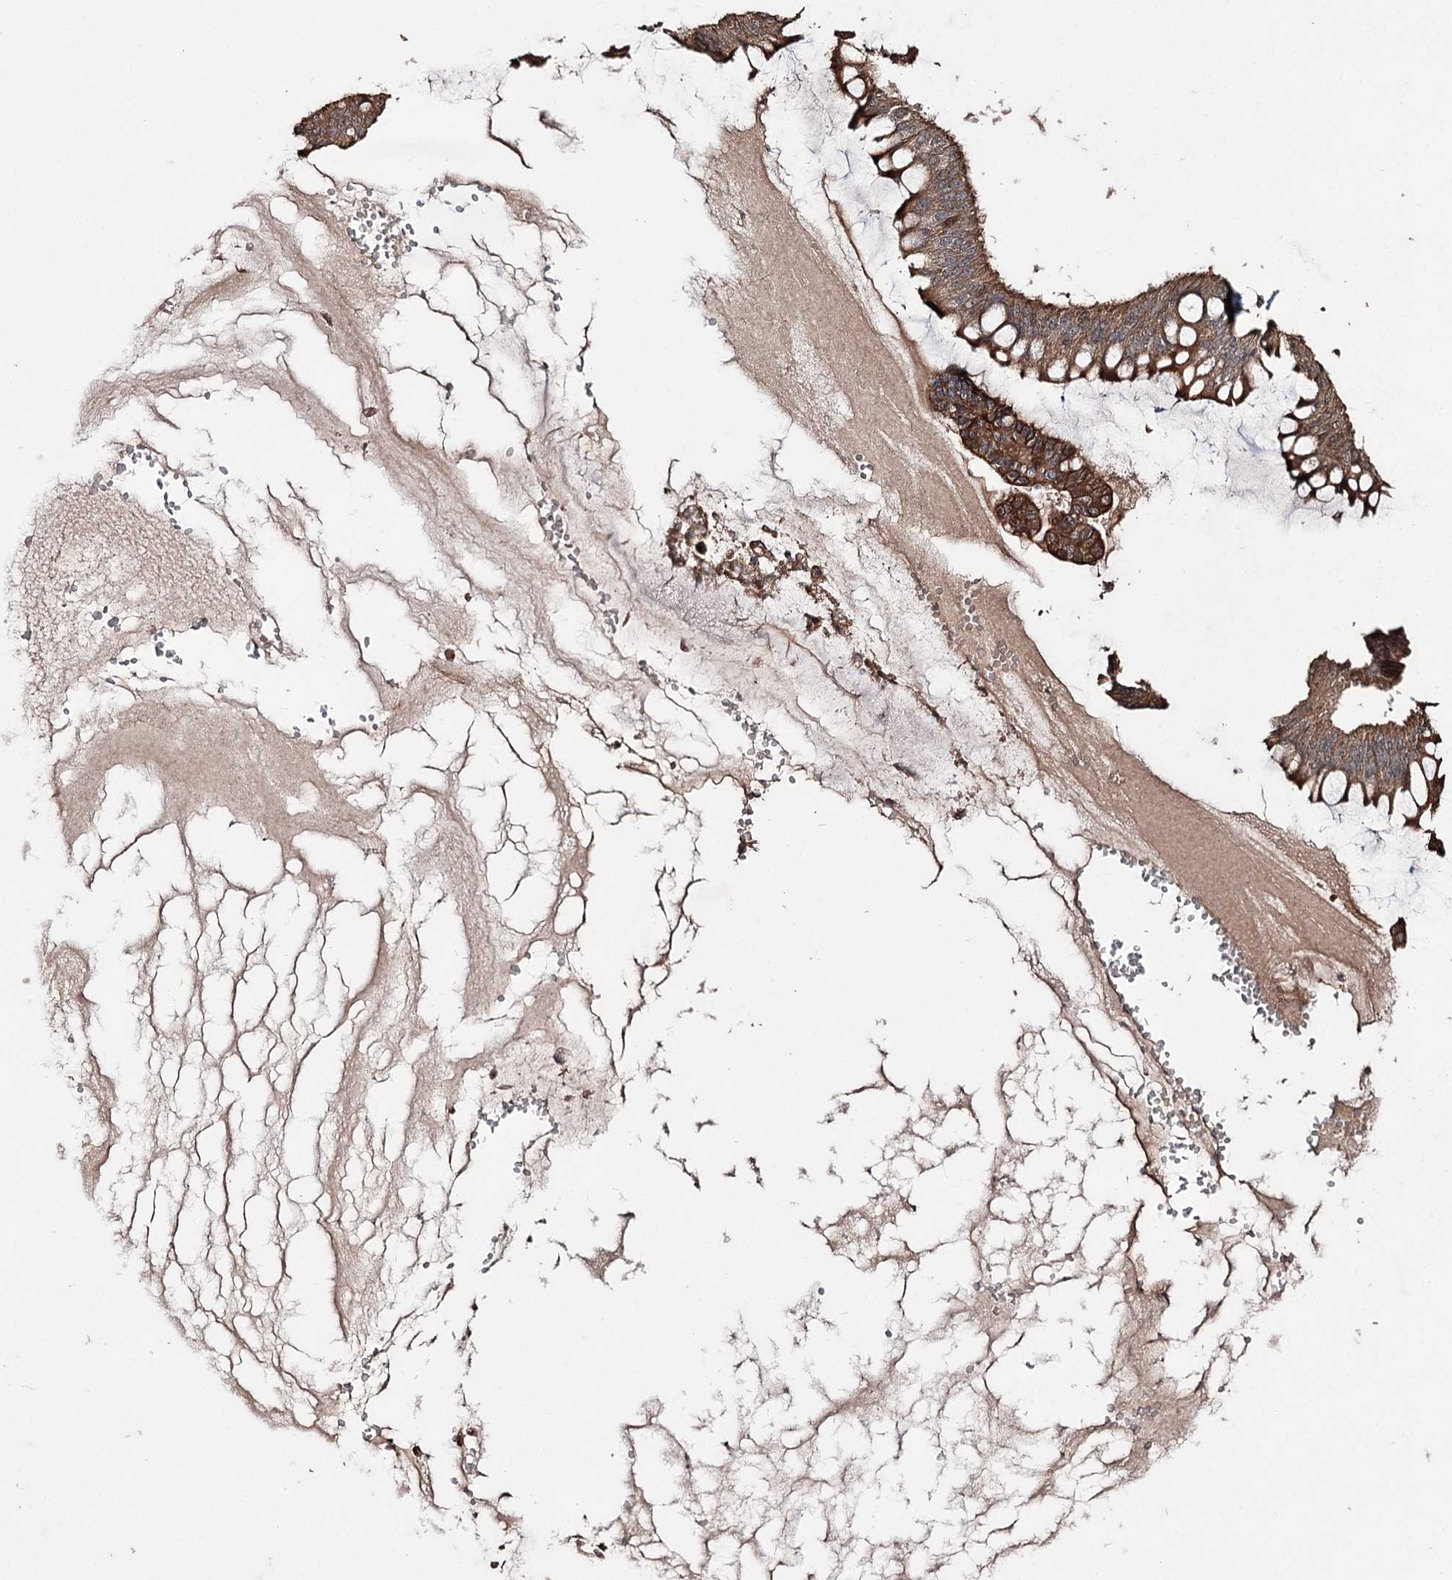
{"staining": {"intensity": "moderate", "quantity": ">75%", "location": "cytoplasmic/membranous"}, "tissue": "ovarian cancer", "cell_type": "Tumor cells", "image_type": "cancer", "snomed": [{"axis": "morphology", "description": "Cystadenocarcinoma, mucinous, NOS"}, {"axis": "topography", "description": "Ovary"}], "caption": "Ovarian cancer (mucinous cystadenocarcinoma) was stained to show a protein in brown. There is medium levels of moderate cytoplasmic/membranous positivity in about >75% of tumor cells.", "gene": "CPNE8", "patient": {"sex": "female", "age": 73}}